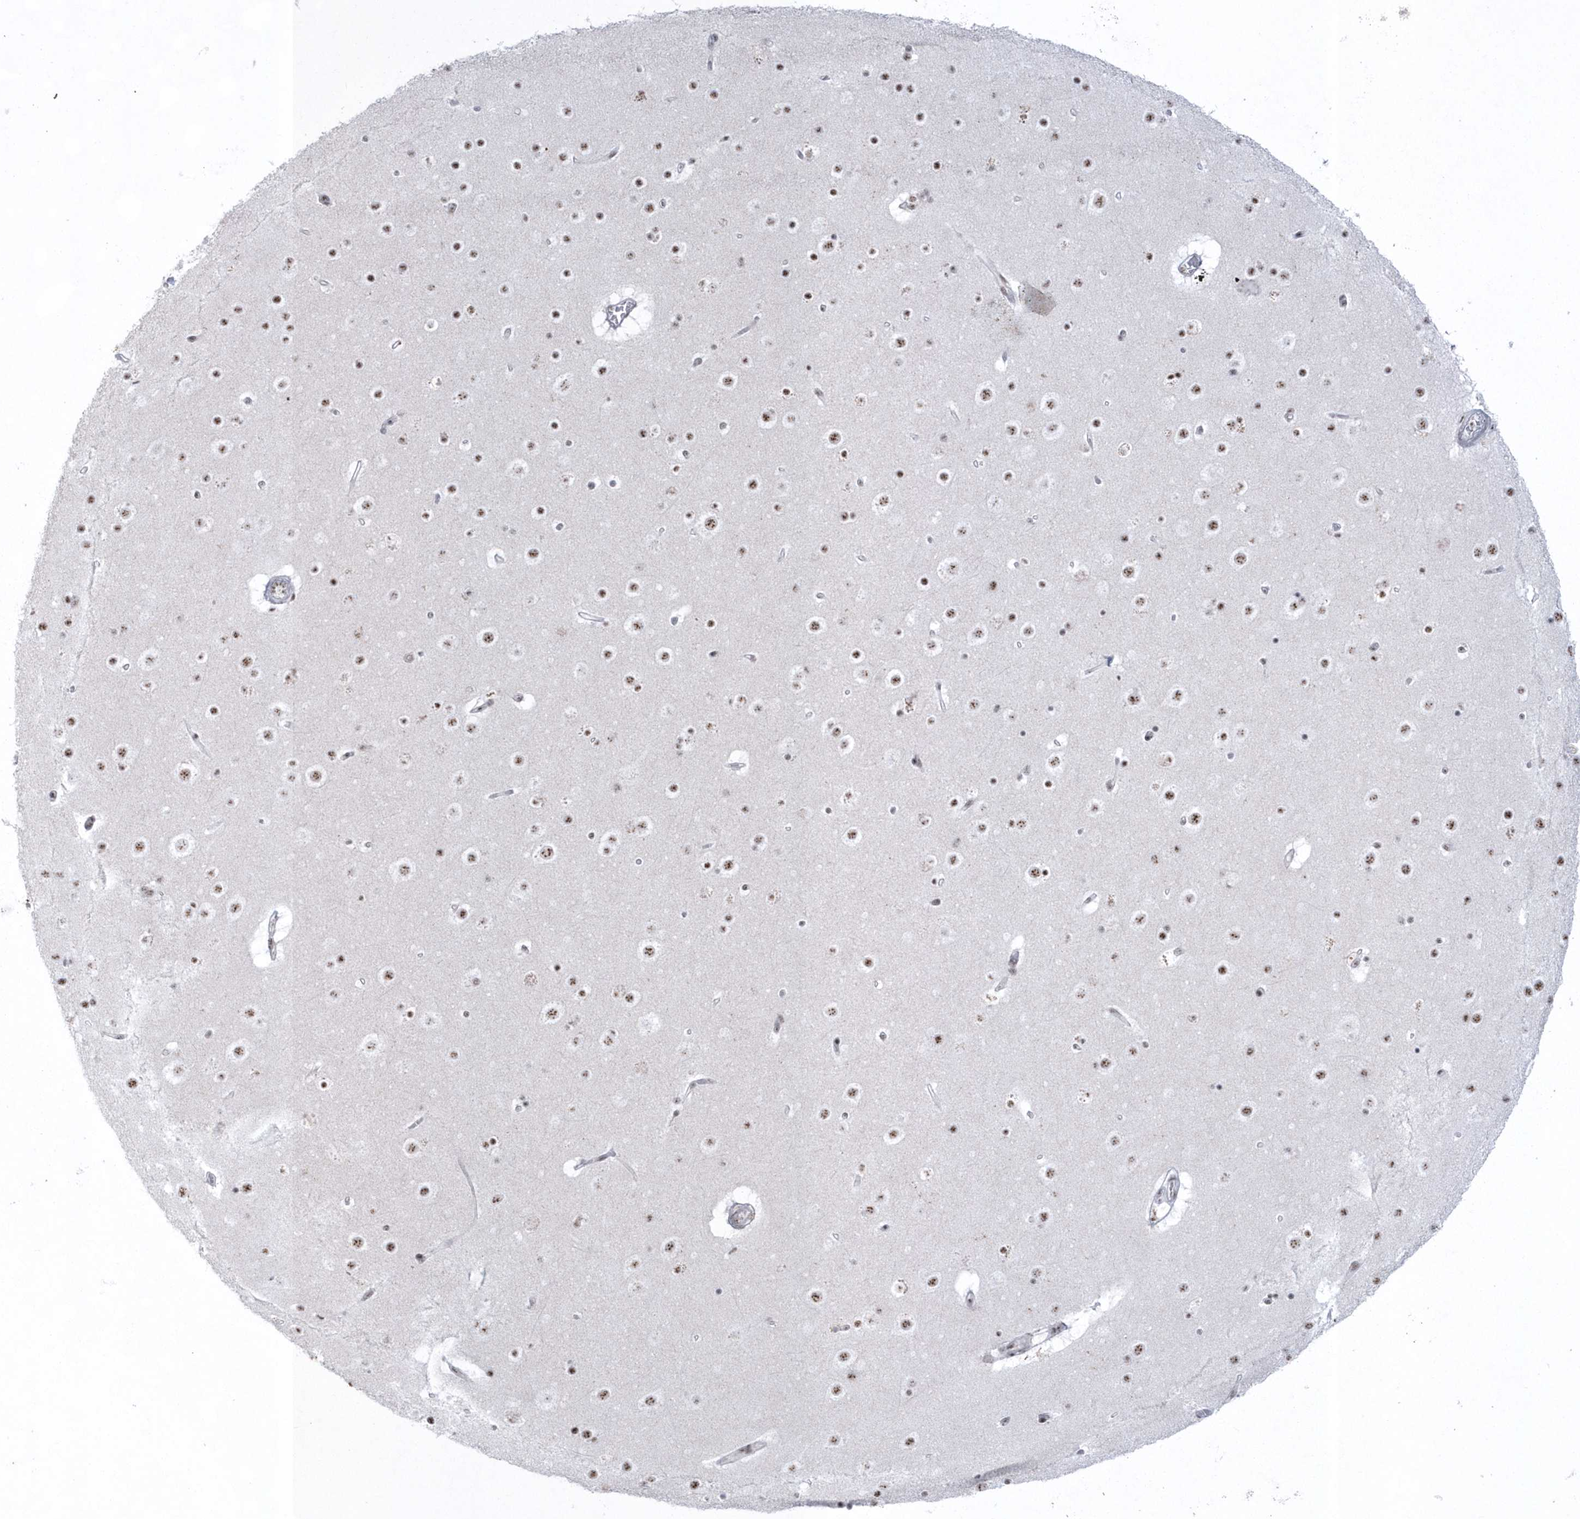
{"staining": {"intensity": "negative", "quantity": "none", "location": "none"}, "tissue": "cerebral cortex", "cell_type": "Endothelial cells", "image_type": "normal", "snomed": [{"axis": "morphology", "description": "Normal tissue, NOS"}, {"axis": "topography", "description": "Cerebral cortex"}], "caption": "The photomicrograph shows no staining of endothelial cells in benign cerebral cortex.", "gene": "KDM6B", "patient": {"sex": "male", "age": 57}}